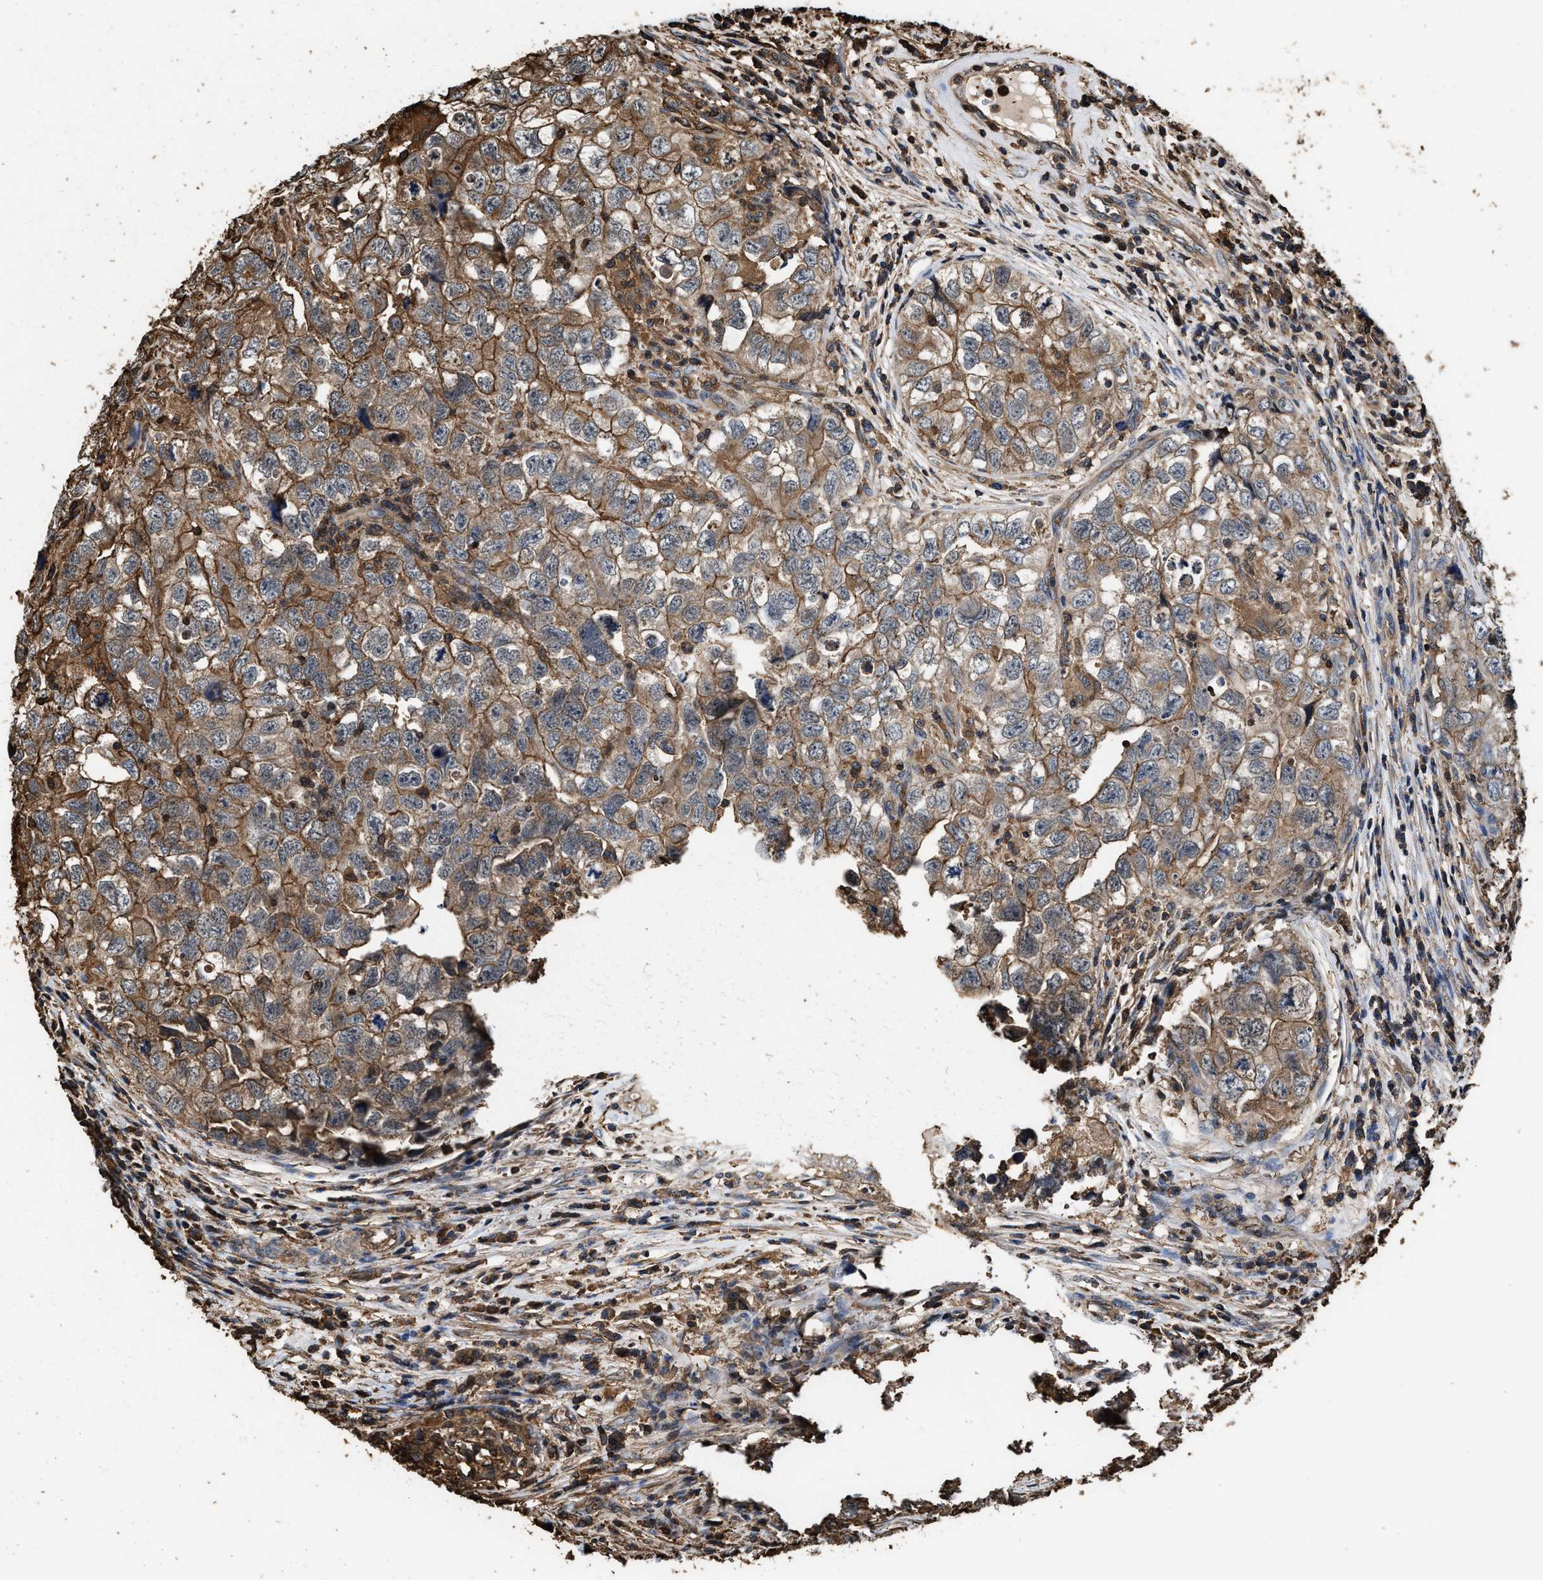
{"staining": {"intensity": "moderate", "quantity": ">75%", "location": "cytoplasmic/membranous"}, "tissue": "testis cancer", "cell_type": "Tumor cells", "image_type": "cancer", "snomed": [{"axis": "morphology", "description": "Seminoma, NOS"}, {"axis": "morphology", "description": "Carcinoma, Embryonal, NOS"}, {"axis": "topography", "description": "Testis"}], "caption": "Immunohistochemistry (IHC) staining of testis cancer (seminoma), which displays medium levels of moderate cytoplasmic/membranous staining in about >75% of tumor cells indicating moderate cytoplasmic/membranous protein positivity. The staining was performed using DAB (3,3'-diaminobenzidine) (brown) for protein detection and nuclei were counterstained in hematoxylin (blue).", "gene": "KBTBD2", "patient": {"sex": "male", "age": 43}}